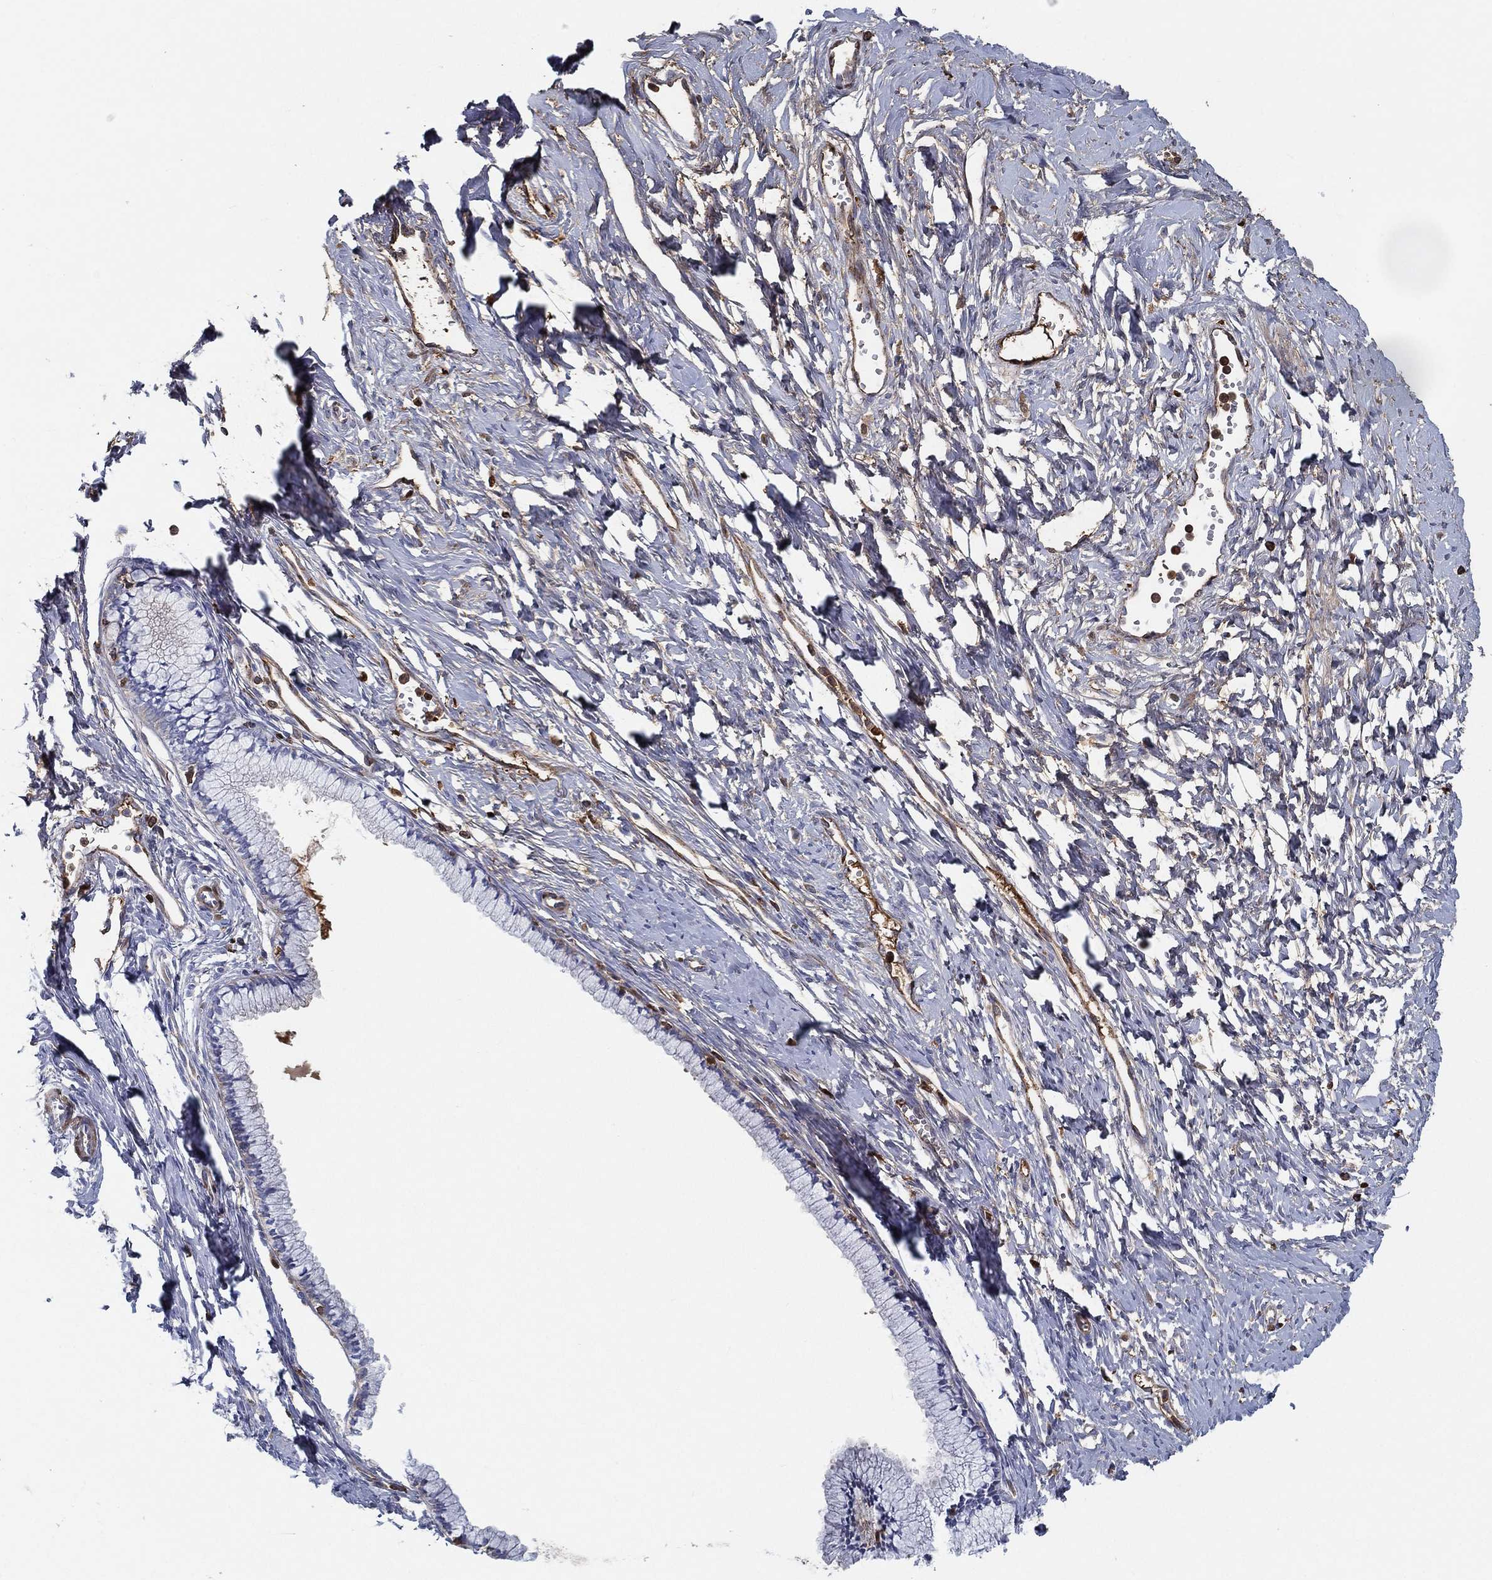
{"staining": {"intensity": "negative", "quantity": "none", "location": "none"}, "tissue": "cervix", "cell_type": "Glandular cells", "image_type": "normal", "snomed": [{"axis": "morphology", "description": "Normal tissue, NOS"}, {"axis": "topography", "description": "Cervix"}], "caption": "Immunohistochemical staining of benign cervix reveals no significant staining in glandular cells.", "gene": "IFNB1", "patient": {"sex": "female", "age": 40}}